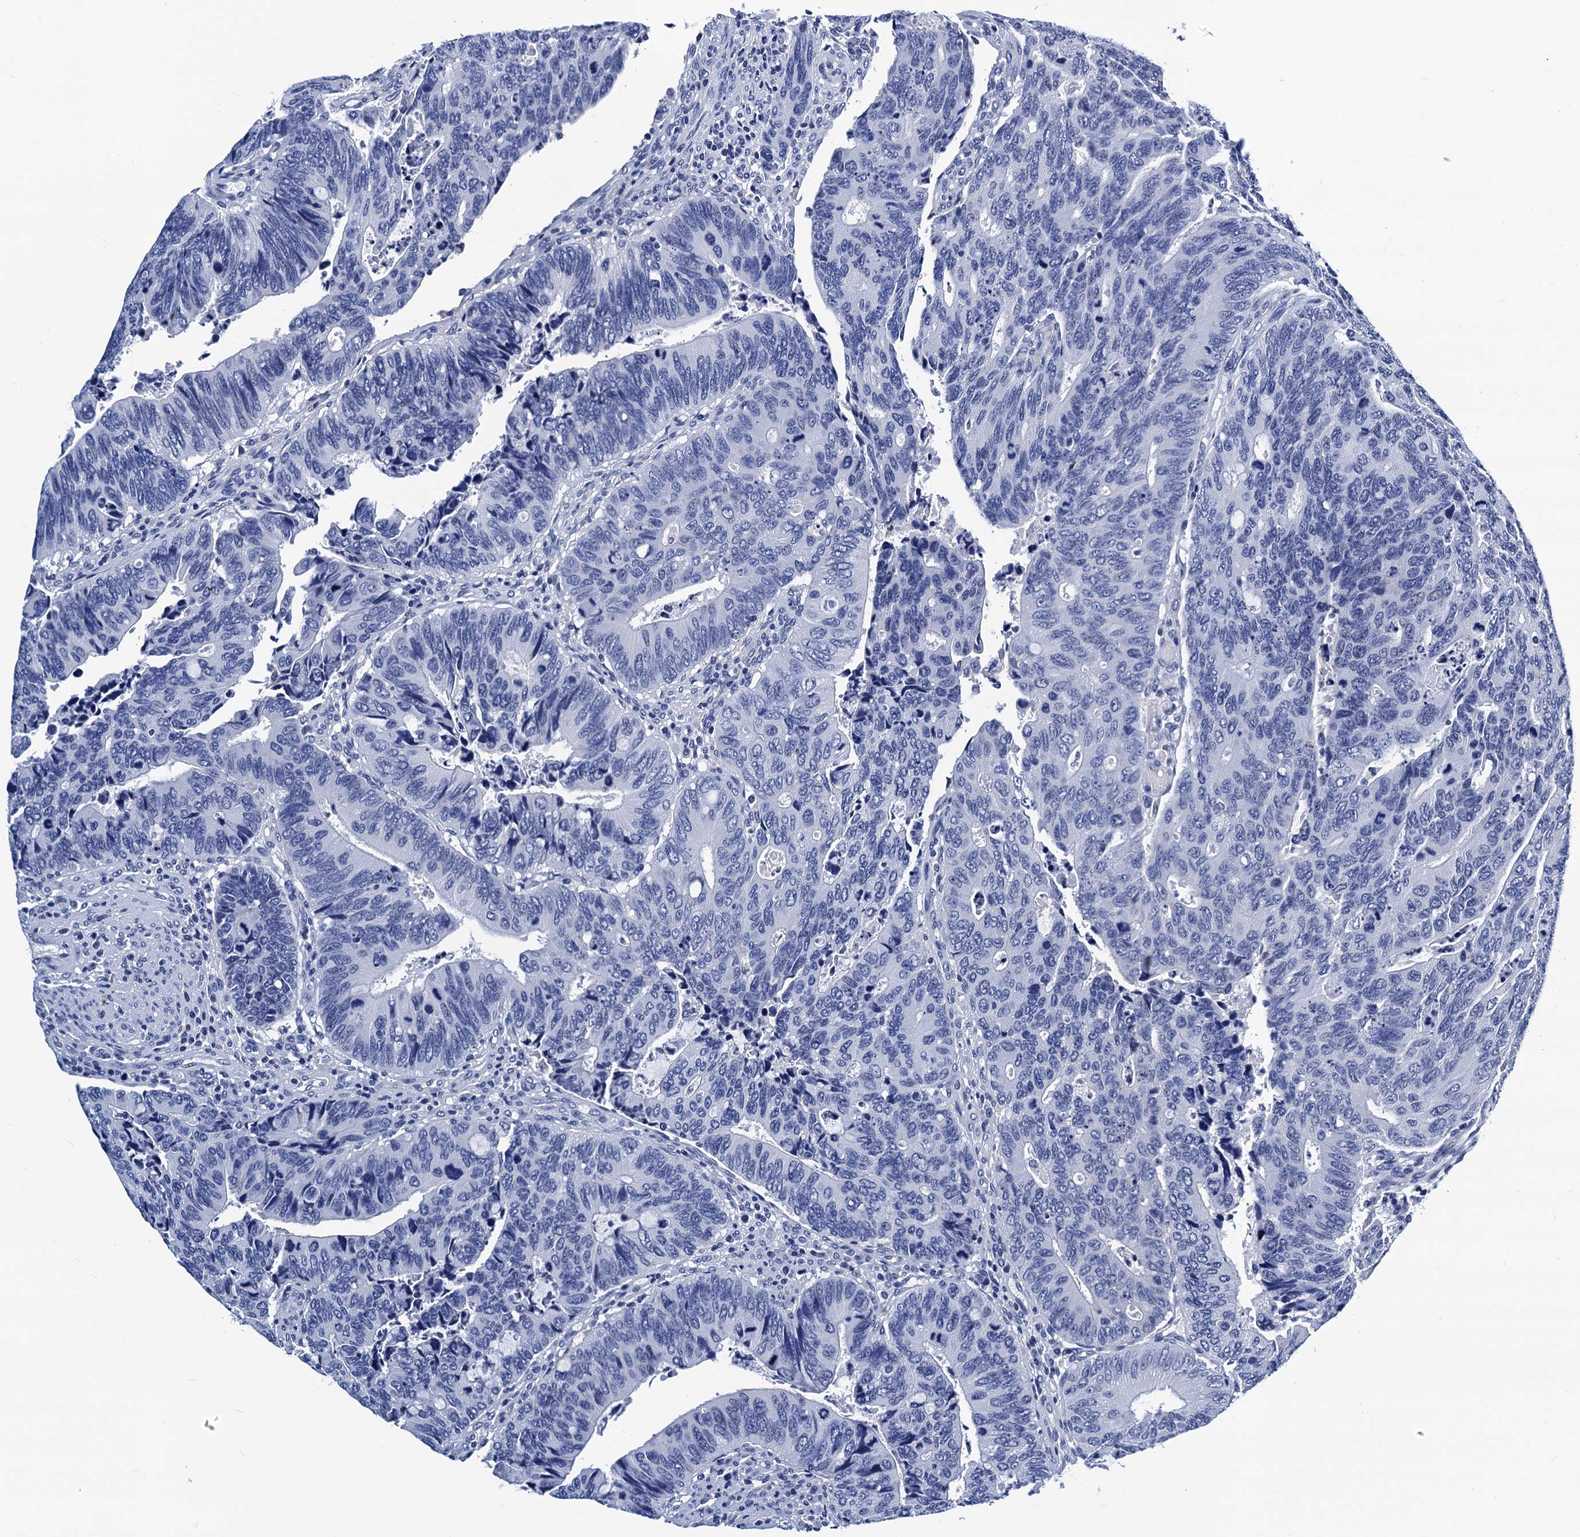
{"staining": {"intensity": "negative", "quantity": "none", "location": "none"}, "tissue": "colorectal cancer", "cell_type": "Tumor cells", "image_type": "cancer", "snomed": [{"axis": "morphology", "description": "Adenocarcinoma, NOS"}, {"axis": "topography", "description": "Colon"}], "caption": "Tumor cells show no significant expression in colorectal cancer (adenocarcinoma).", "gene": "LRRC30", "patient": {"sex": "male", "age": 87}}